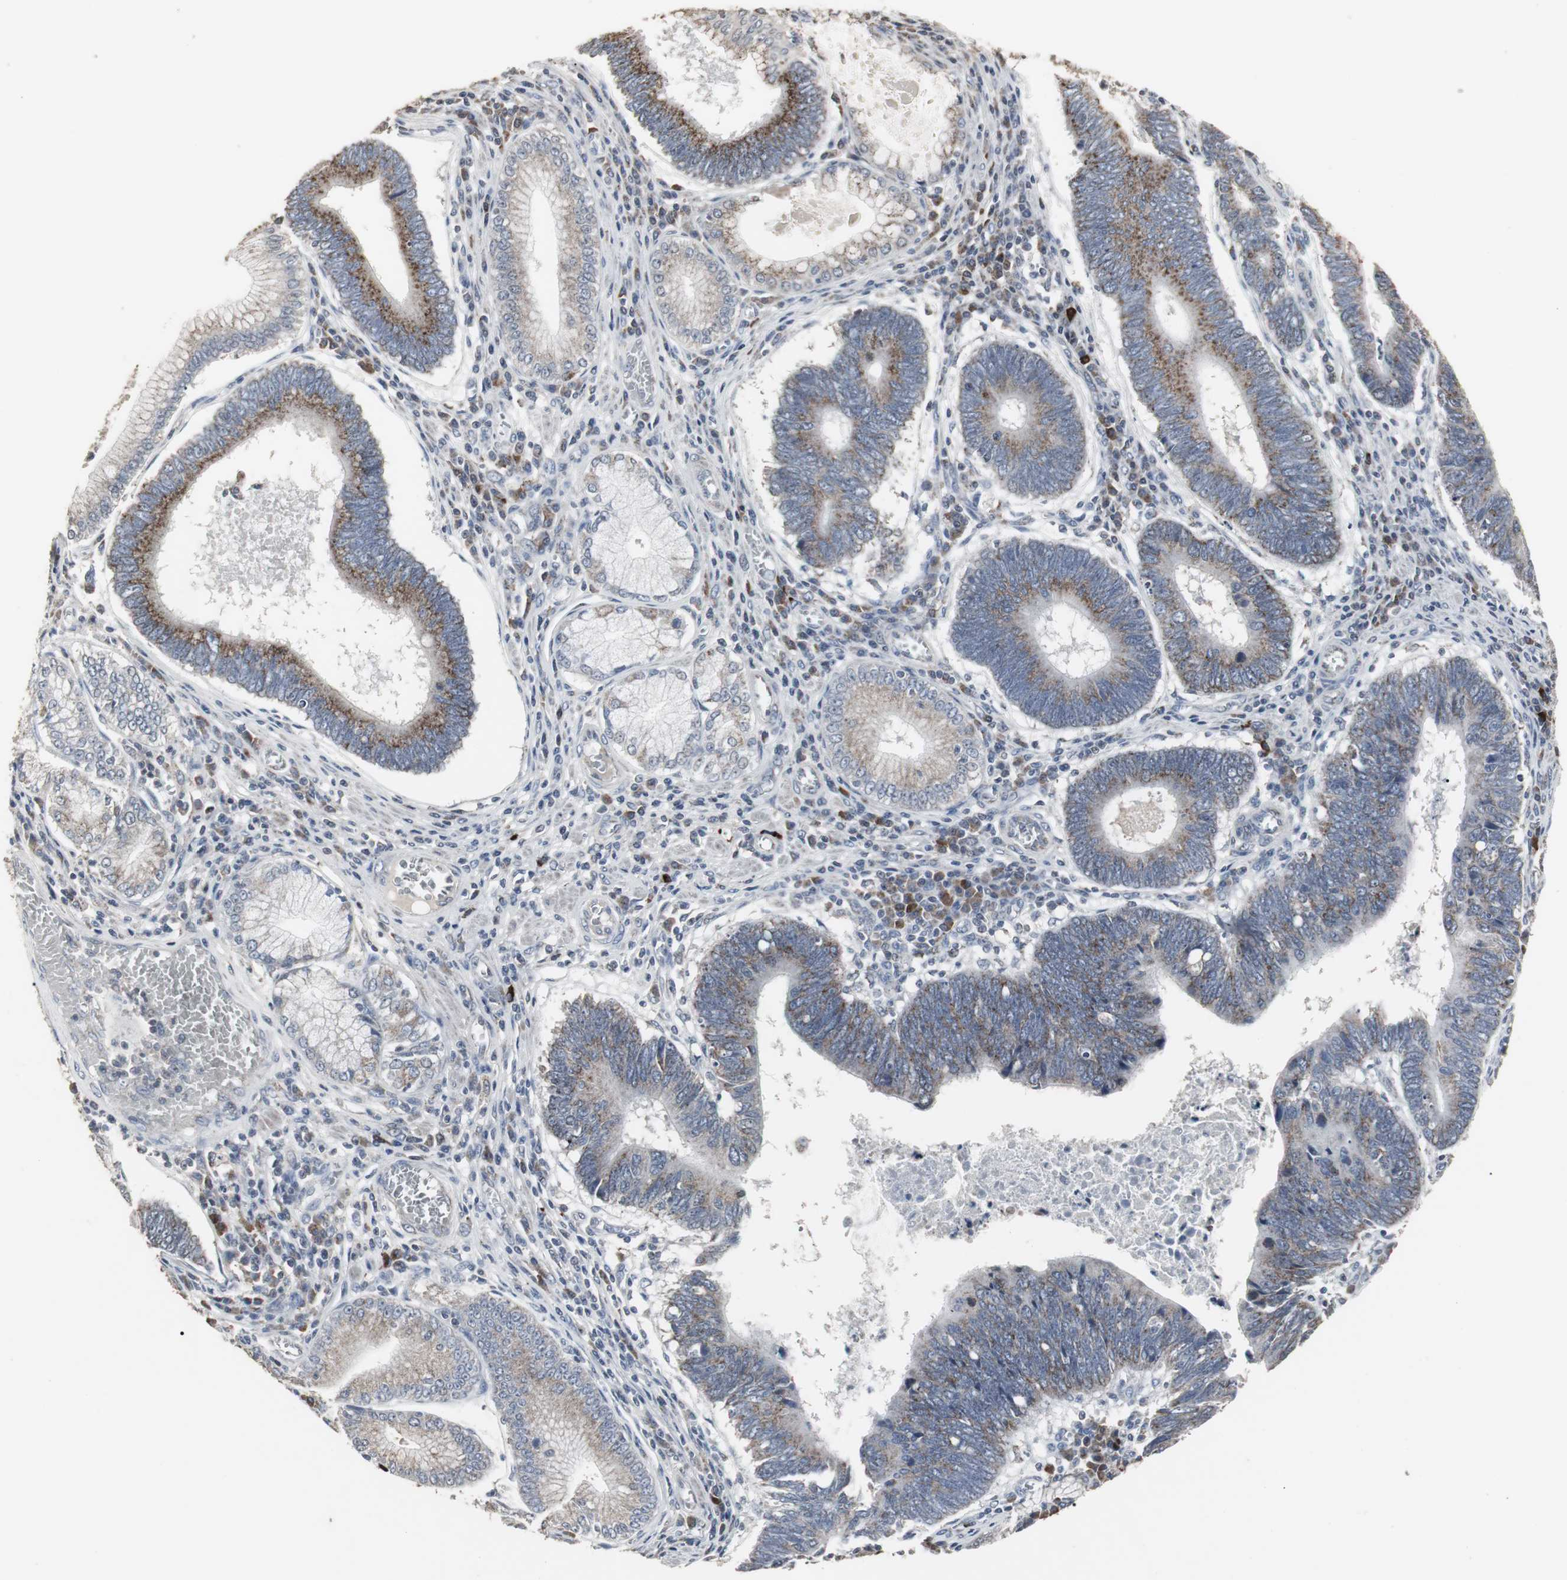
{"staining": {"intensity": "moderate", "quantity": ">75%", "location": "cytoplasmic/membranous"}, "tissue": "stomach cancer", "cell_type": "Tumor cells", "image_type": "cancer", "snomed": [{"axis": "morphology", "description": "Adenocarcinoma, NOS"}, {"axis": "topography", "description": "Stomach"}], "caption": "About >75% of tumor cells in stomach cancer reveal moderate cytoplasmic/membranous protein expression as visualized by brown immunohistochemical staining.", "gene": "ACAA1", "patient": {"sex": "male", "age": 59}}